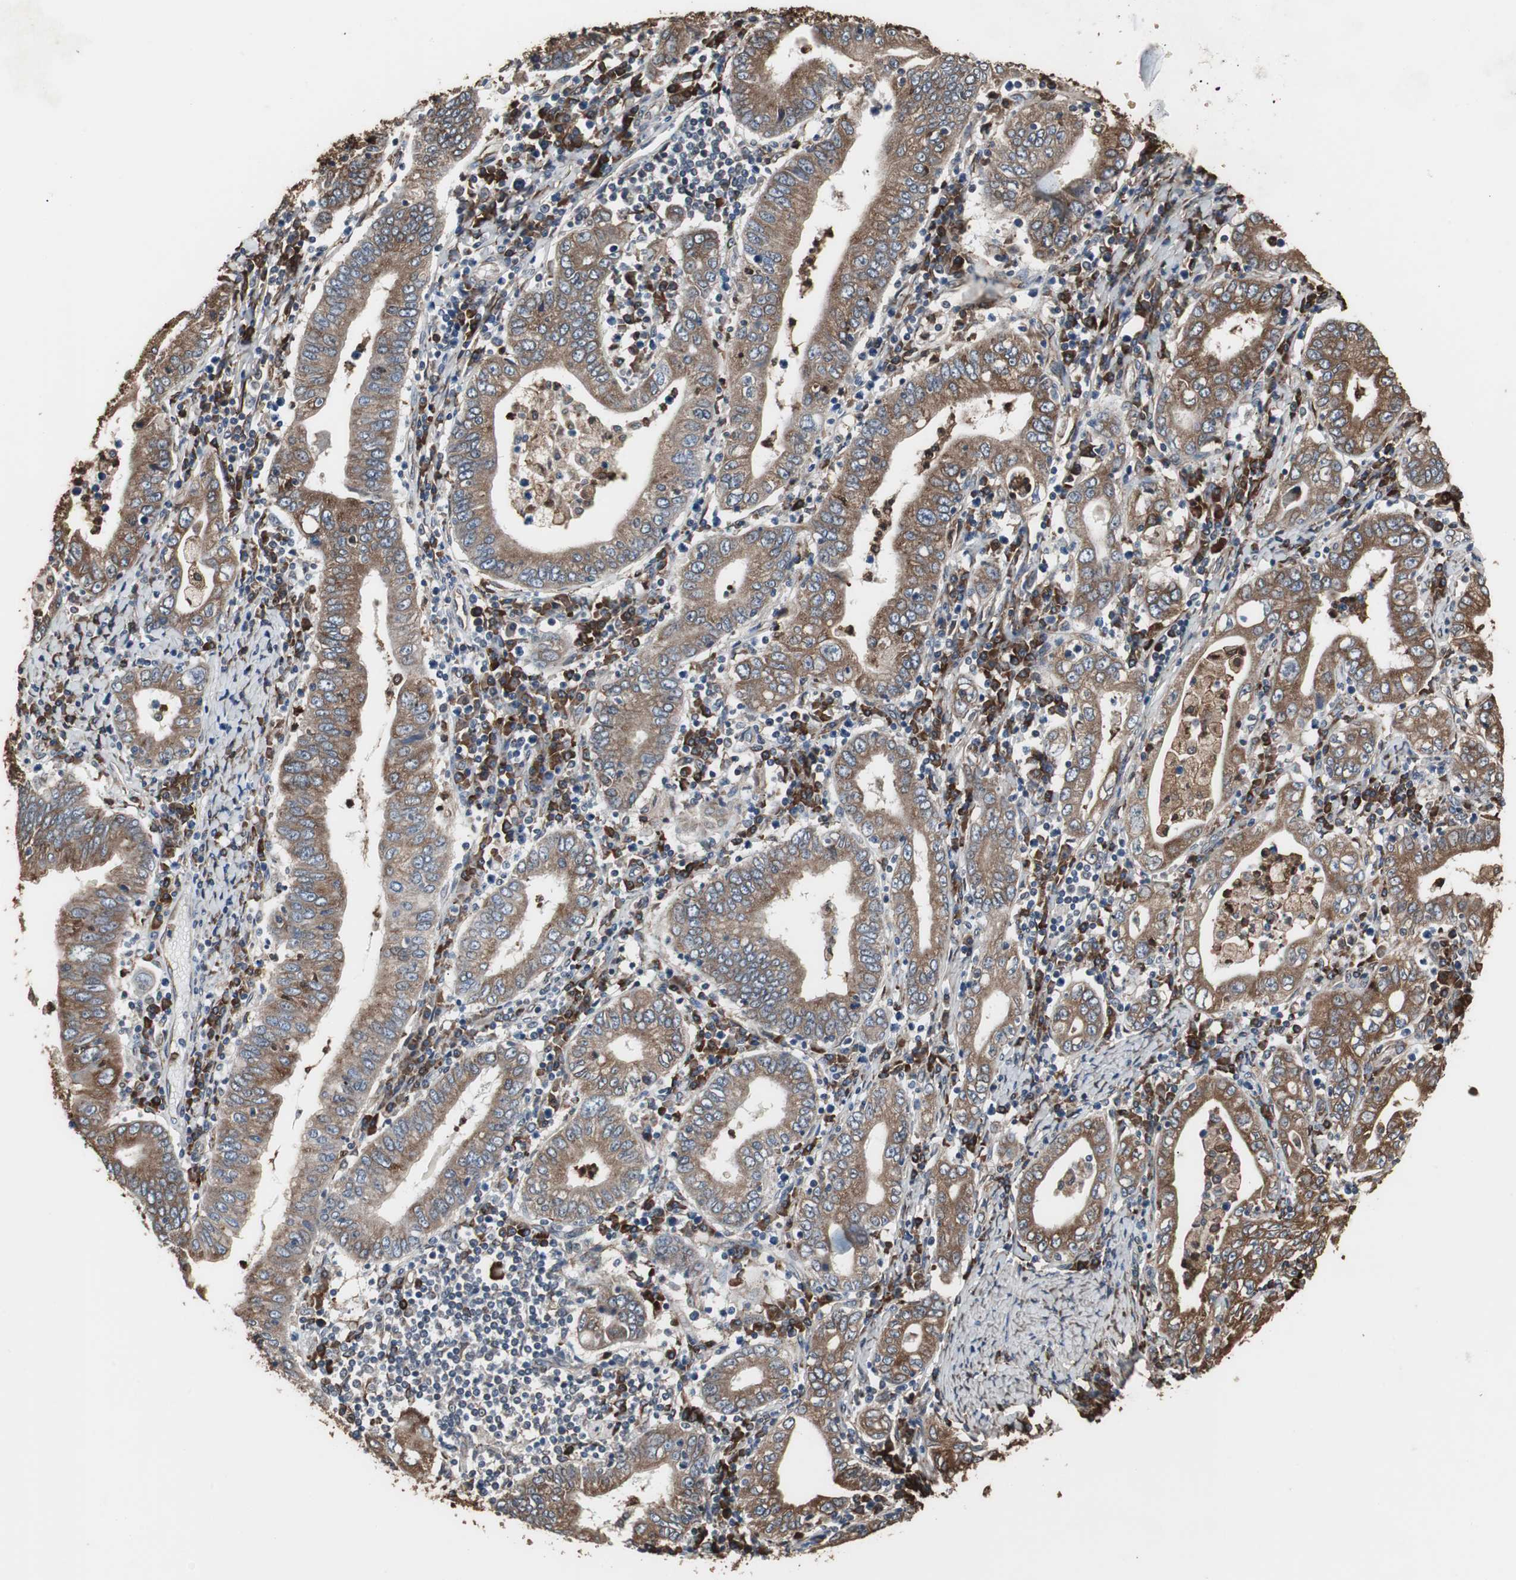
{"staining": {"intensity": "moderate", "quantity": ">75%", "location": "cytoplasmic/membranous"}, "tissue": "stomach cancer", "cell_type": "Tumor cells", "image_type": "cancer", "snomed": [{"axis": "morphology", "description": "Normal tissue, NOS"}, {"axis": "morphology", "description": "Adenocarcinoma, NOS"}, {"axis": "topography", "description": "Esophagus"}, {"axis": "topography", "description": "Stomach, upper"}, {"axis": "topography", "description": "Peripheral nerve tissue"}], "caption": "Stomach adenocarcinoma was stained to show a protein in brown. There is medium levels of moderate cytoplasmic/membranous expression in approximately >75% of tumor cells.", "gene": "CALU", "patient": {"sex": "male", "age": 62}}